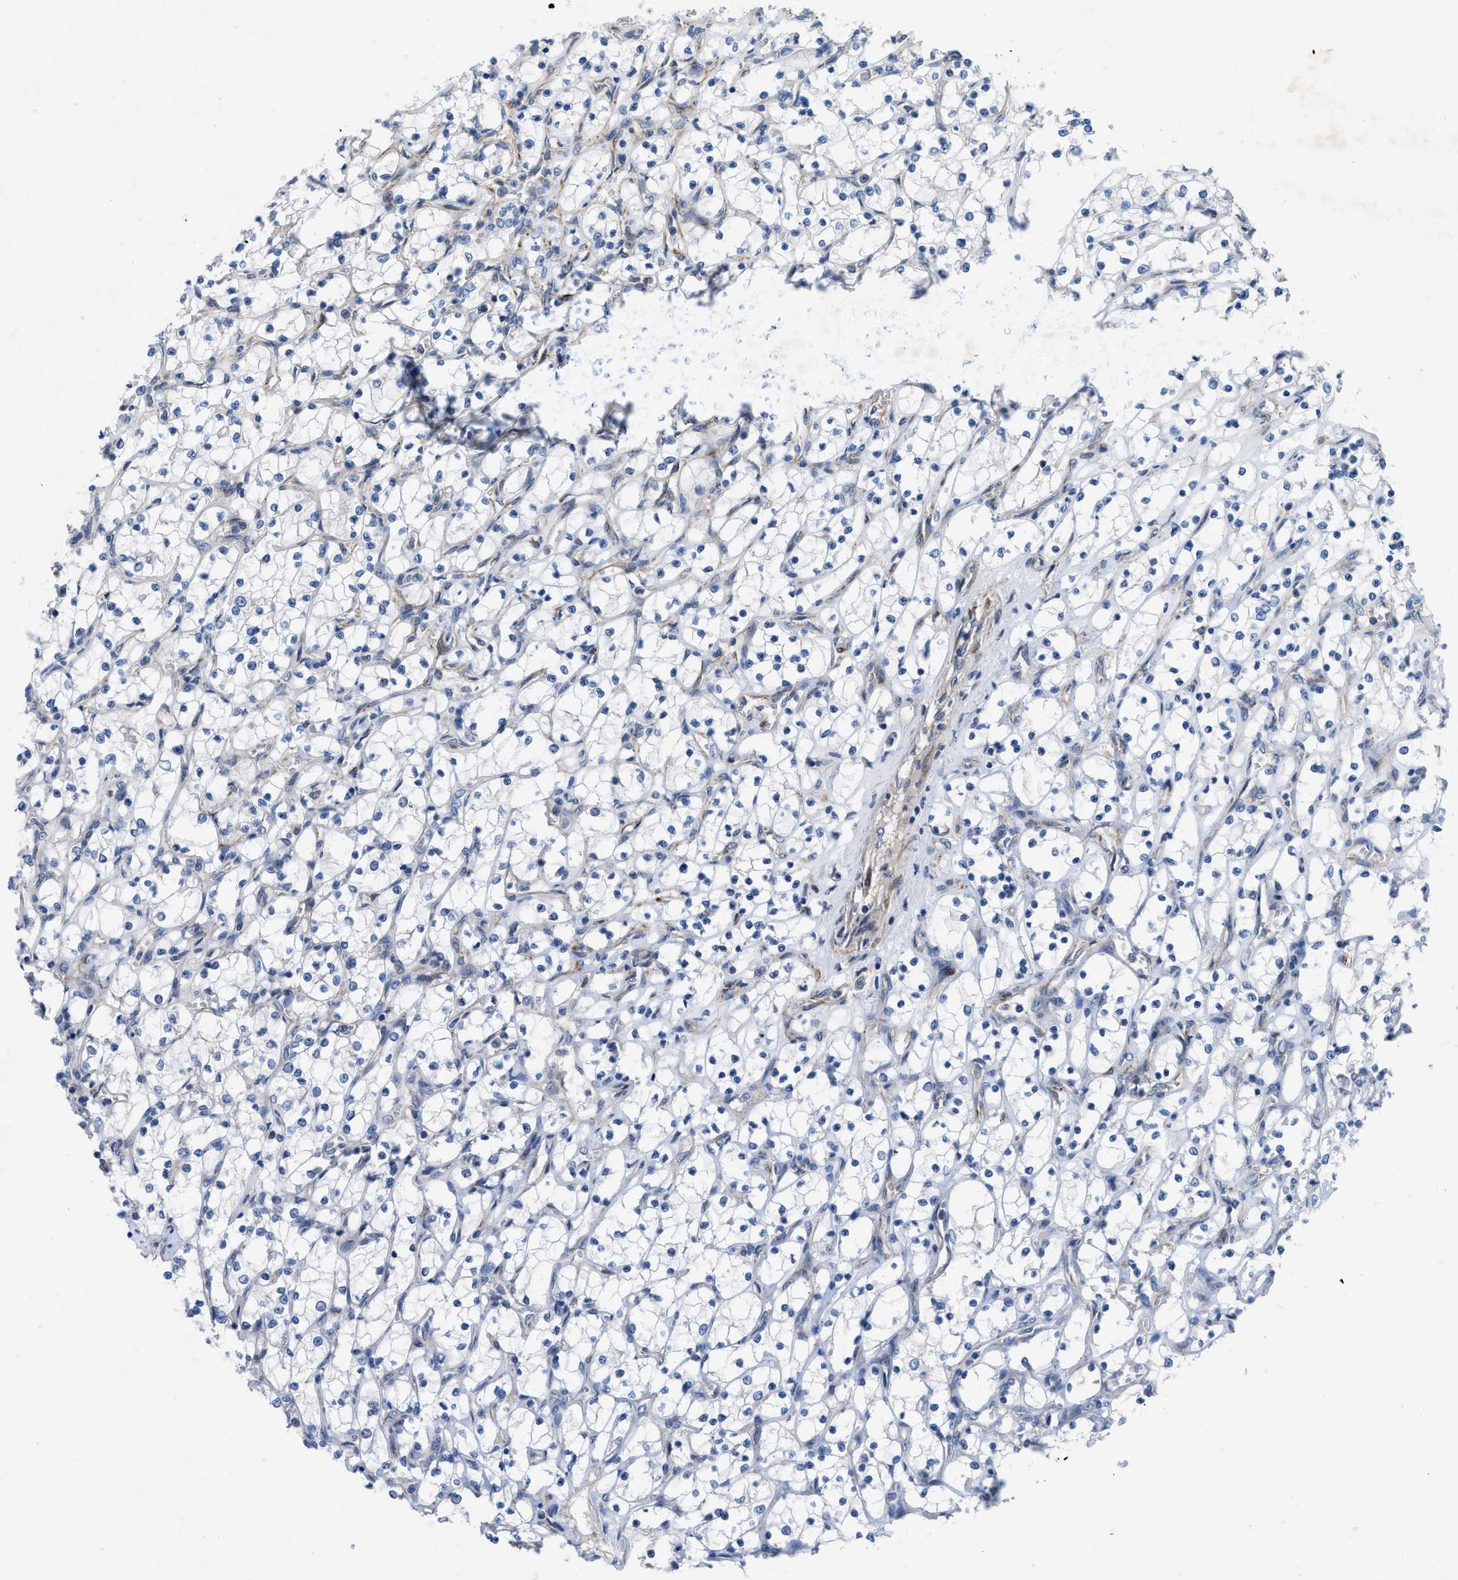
{"staining": {"intensity": "negative", "quantity": "none", "location": "none"}, "tissue": "renal cancer", "cell_type": "Tumor cells", "image_type": "cancer", "snomed": [{"axis": "morphology", "description": "Adenocarcinoma, NOS"}, {"axis": "topography", "description": "Kidney"}], "caption": "A high-resolution micrograph shows immunohistochemistry (IHC) staining of renal adenocarcinoma, which reveals no significant positivity in tumor cells. (DAB immunohistochemistry (IHC) with hematoxylin counter stain).", "gene": "IL17RE", "patient": {"sex": "female", "age": 69}}